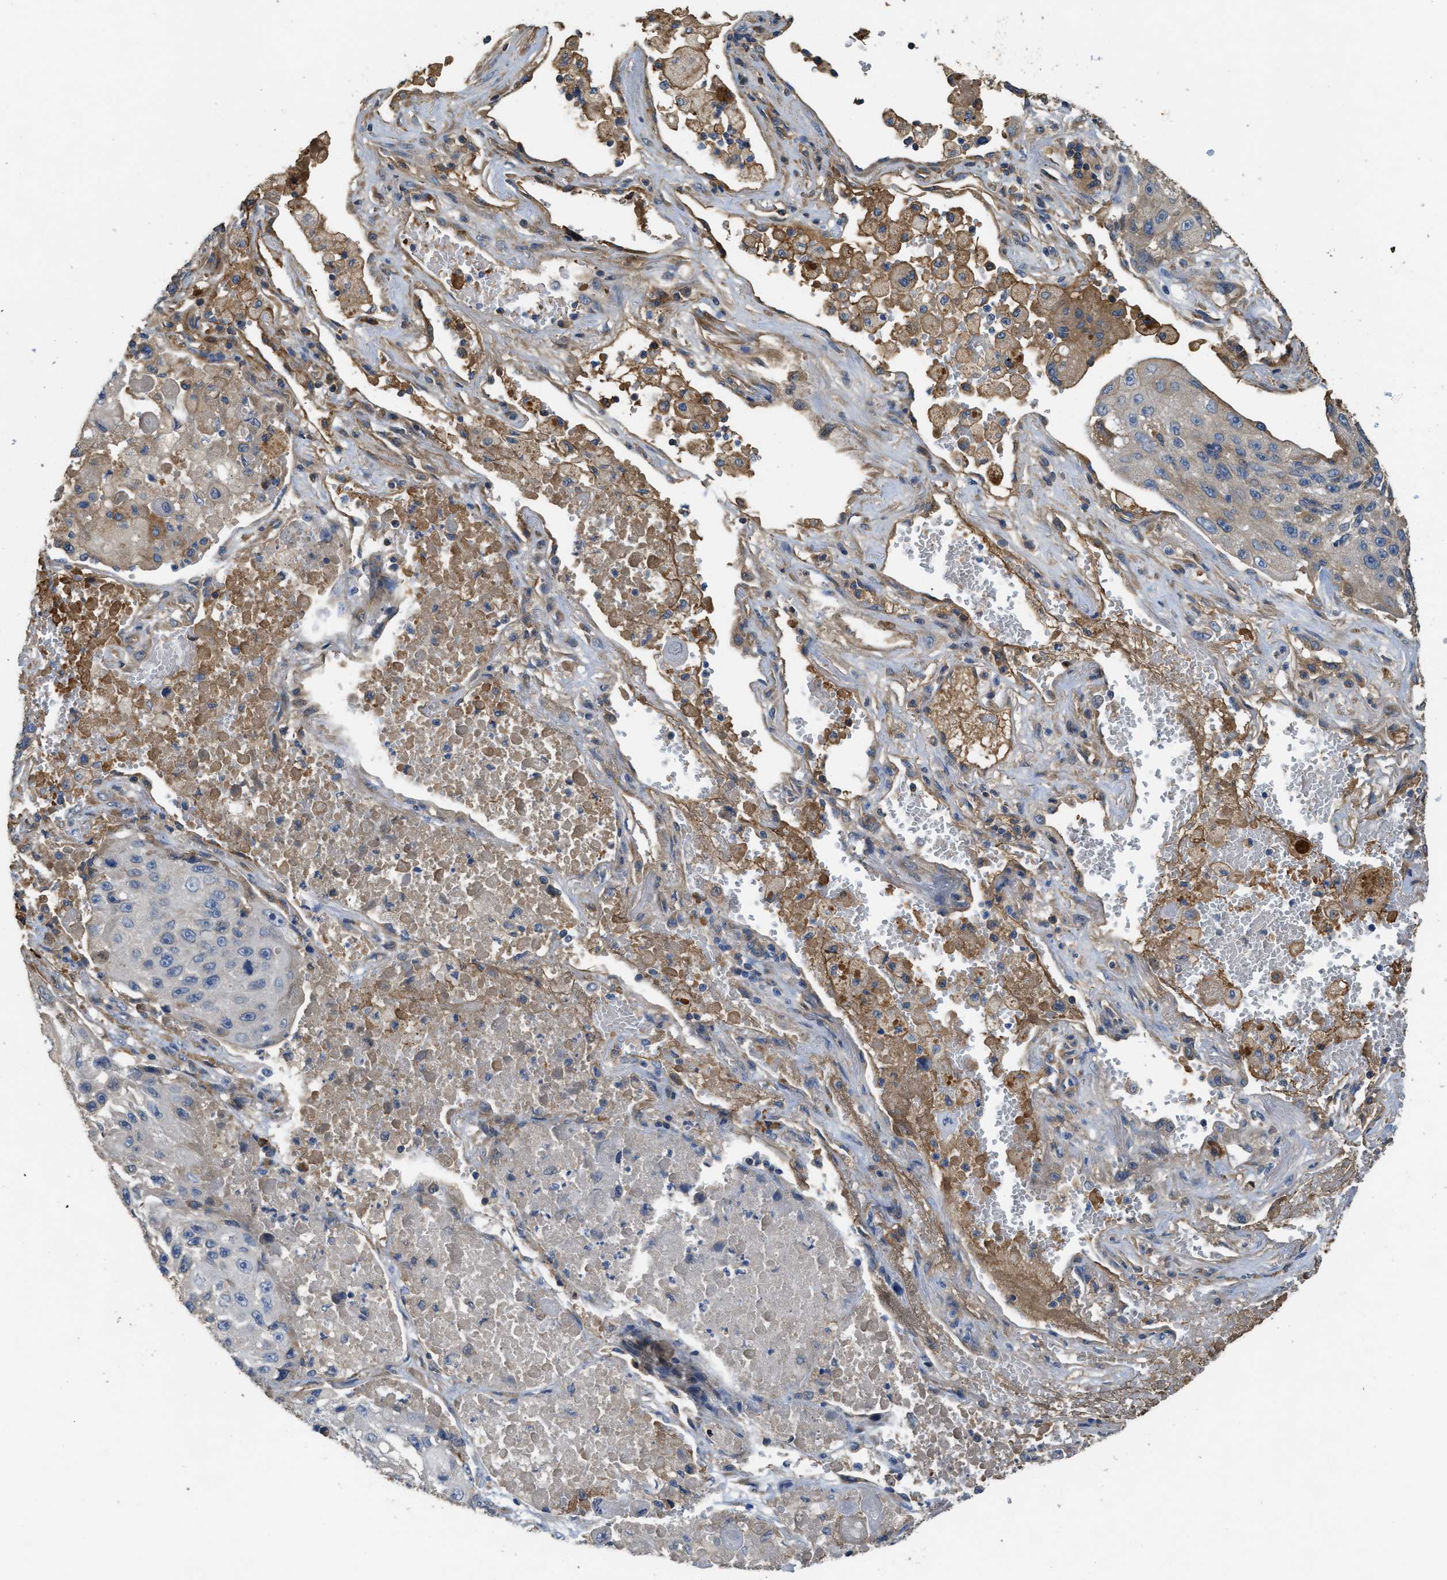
{"staining": {"intensity": "weak", "quantity": "<25%", "location": "cytoplasmic/membranous"}, "tissue": "lung cancer", "cell_type": "Tumor cells", "image_type": "cancer", "snomed": [{"axis": "morphology", "description": "Squamous cell carcinoma, NOS"}, {"axis": "topography", "description": "Lung"}], "caption": "Tumor cells are negative for protein expression in human lung cancer (squamous cell carcinoma). (Brightfield microscopy of DAB (3,3'-diaminobenzidine) immunohistochemistry (IHC) at high magnification).", "gene": "RIPK2", "patient": {"sex": "male", "age": 61}}